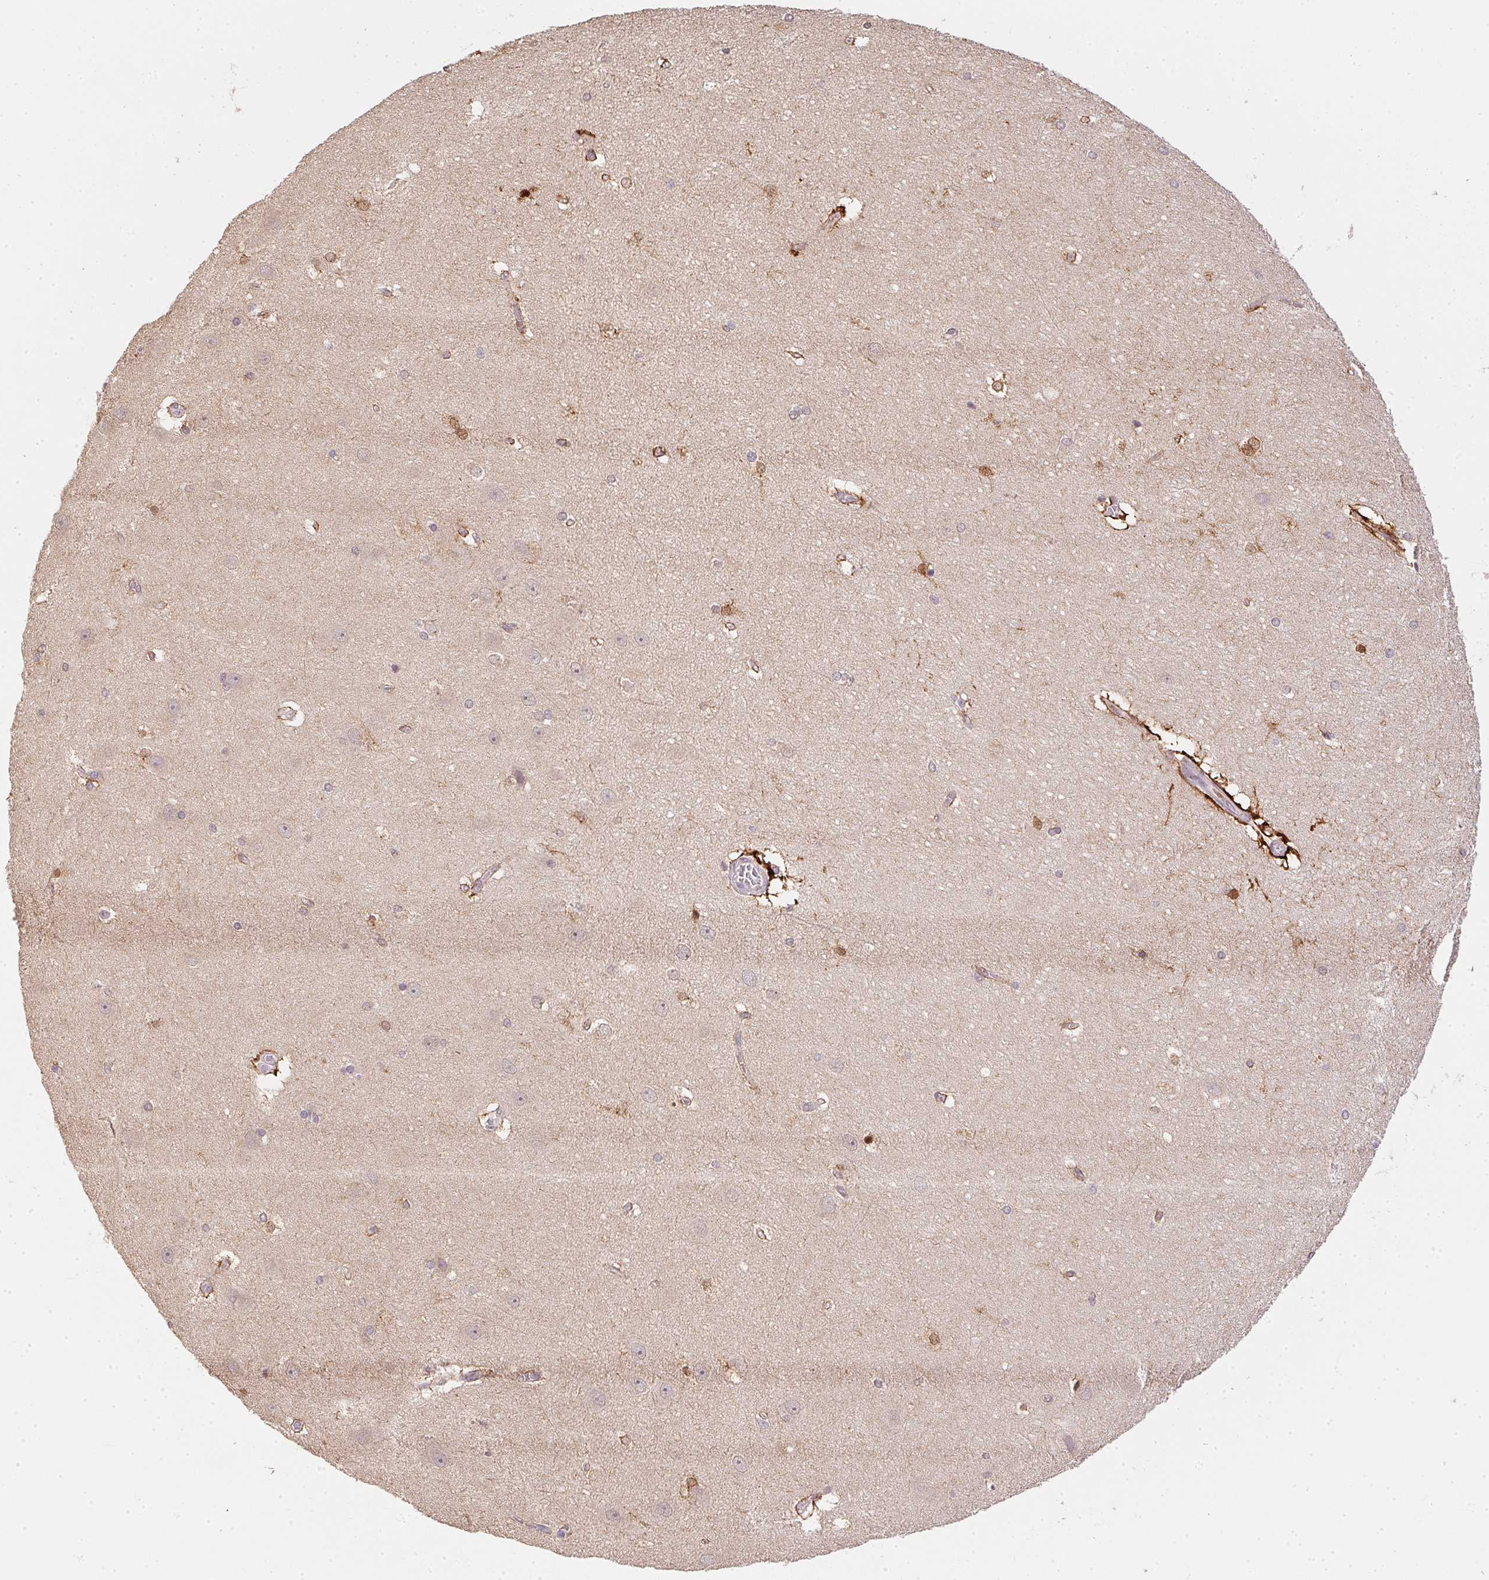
{"staining": {"intensity": "strong", "quantity": "<25%", "location": "cytoplasmic/membranous"}, "tissue": "hippocampus", "cell_type": "Glial cells", "image_type": "normal", "snomed": [{"axis": "morphology", "description": "Normal tissue, NOS"}, {"axis": "topography", "description": "Cerebral cortex"}, {"axis": "topography", "description": "Hippocampus"}], "caption": "Benign hippocampus shows strong cytoplasmic/membranous positivity in approximately <25% of glial cells.", "gene": "PPP4R4", "patient": {"sex": "female", "age": 19}}